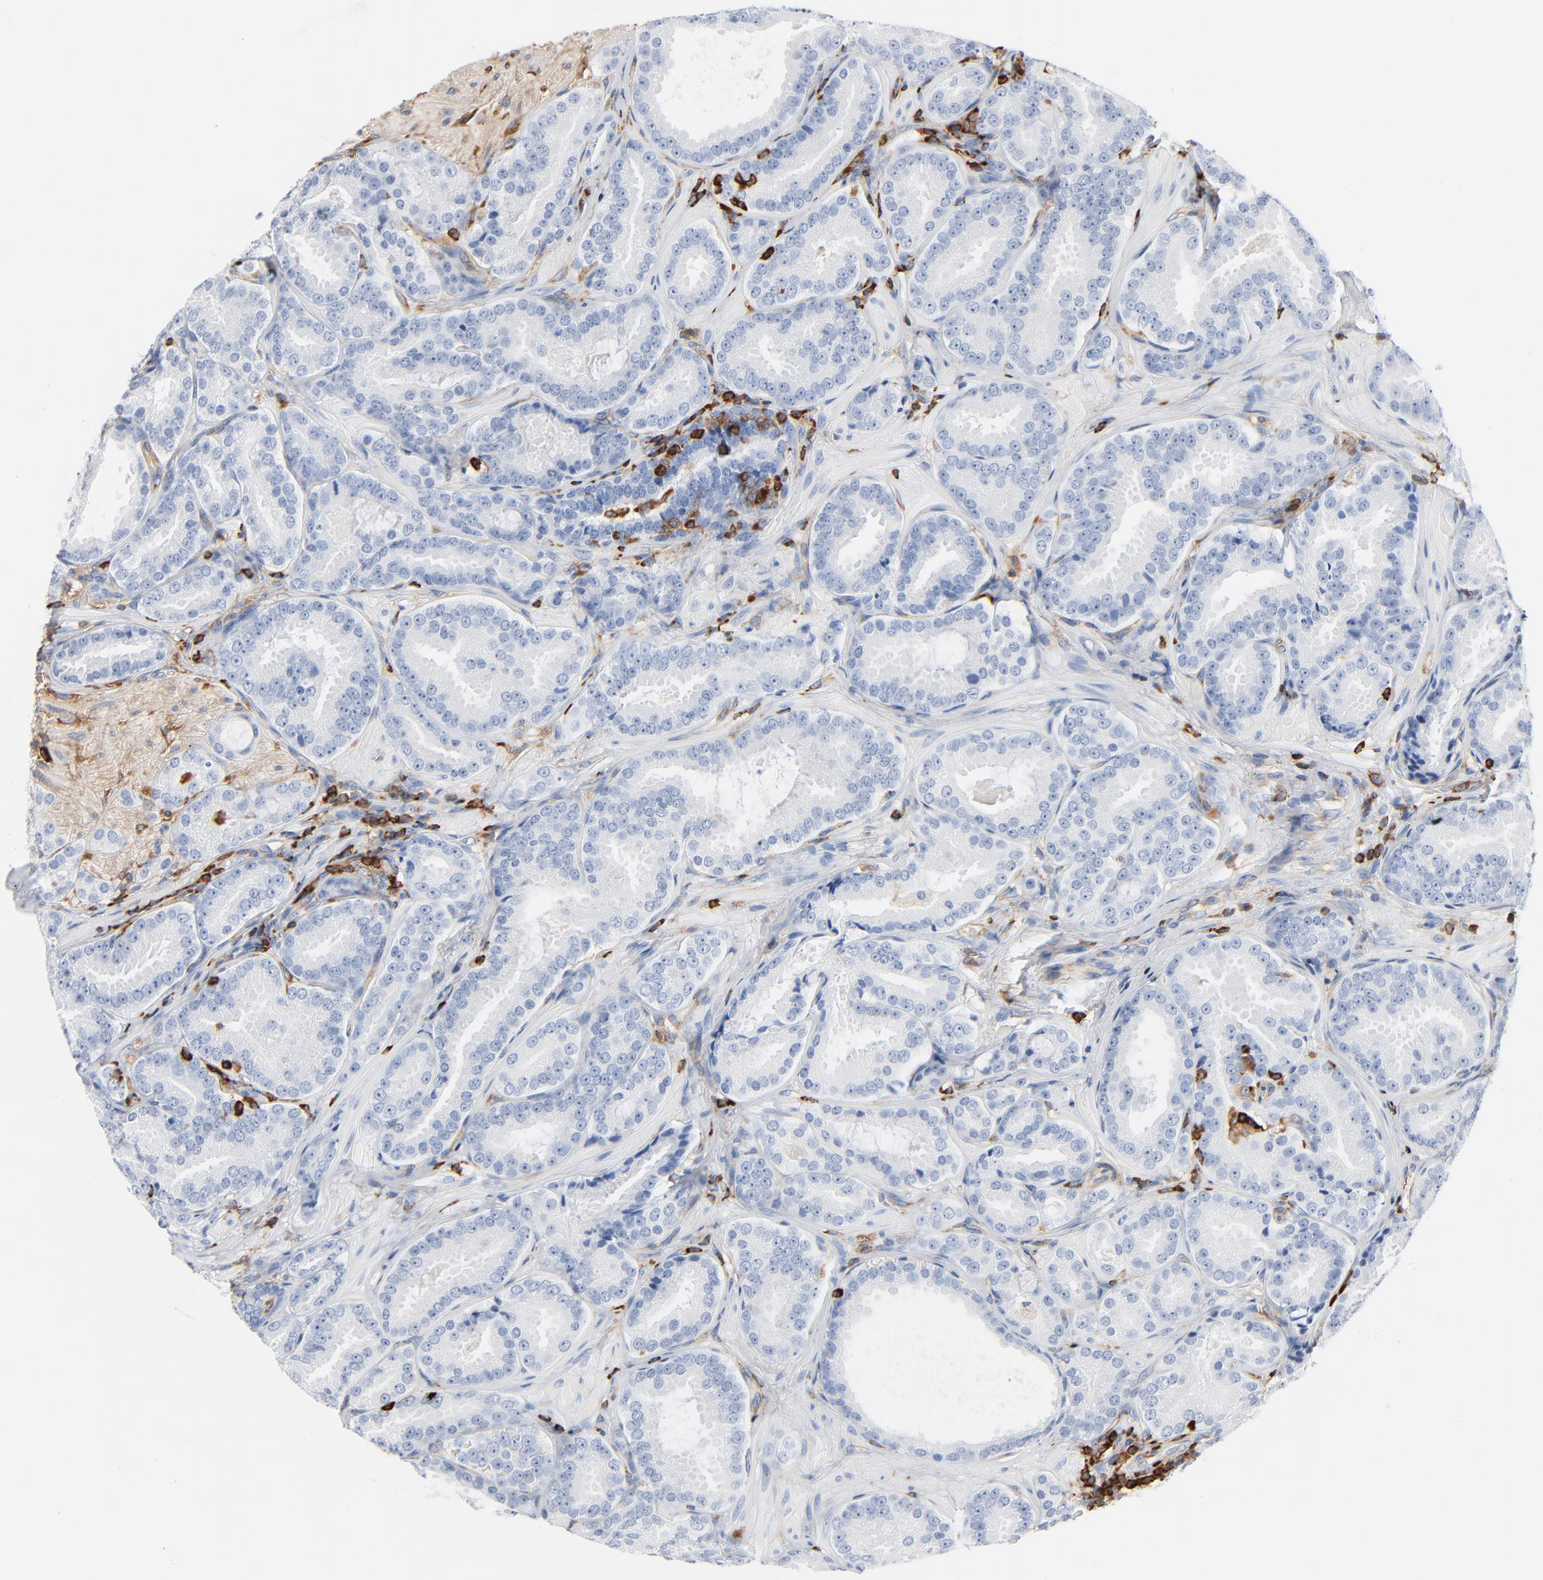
{"staining": {"intensity": "negative", "quantity": "none", "location": "none"}, "tissue": "prostate cancer", "cell_type": "Tumor cells", "image_type": "cancer", "snomed": [{"axis": "morphology", "description": "Adenocarcinoma, Low grade"}, {"axis": "topography", "description": "Prostate"}], "caption": "DAB immunohistochemical staining of adenocarcinoma (low-grade) (prostate) reveals no significant expression in tumor cells. (IHC, brightfield microscopy, high magnification).", "gene": "SH3KBP1", "patient": {"sex": "male", "age": 59}}